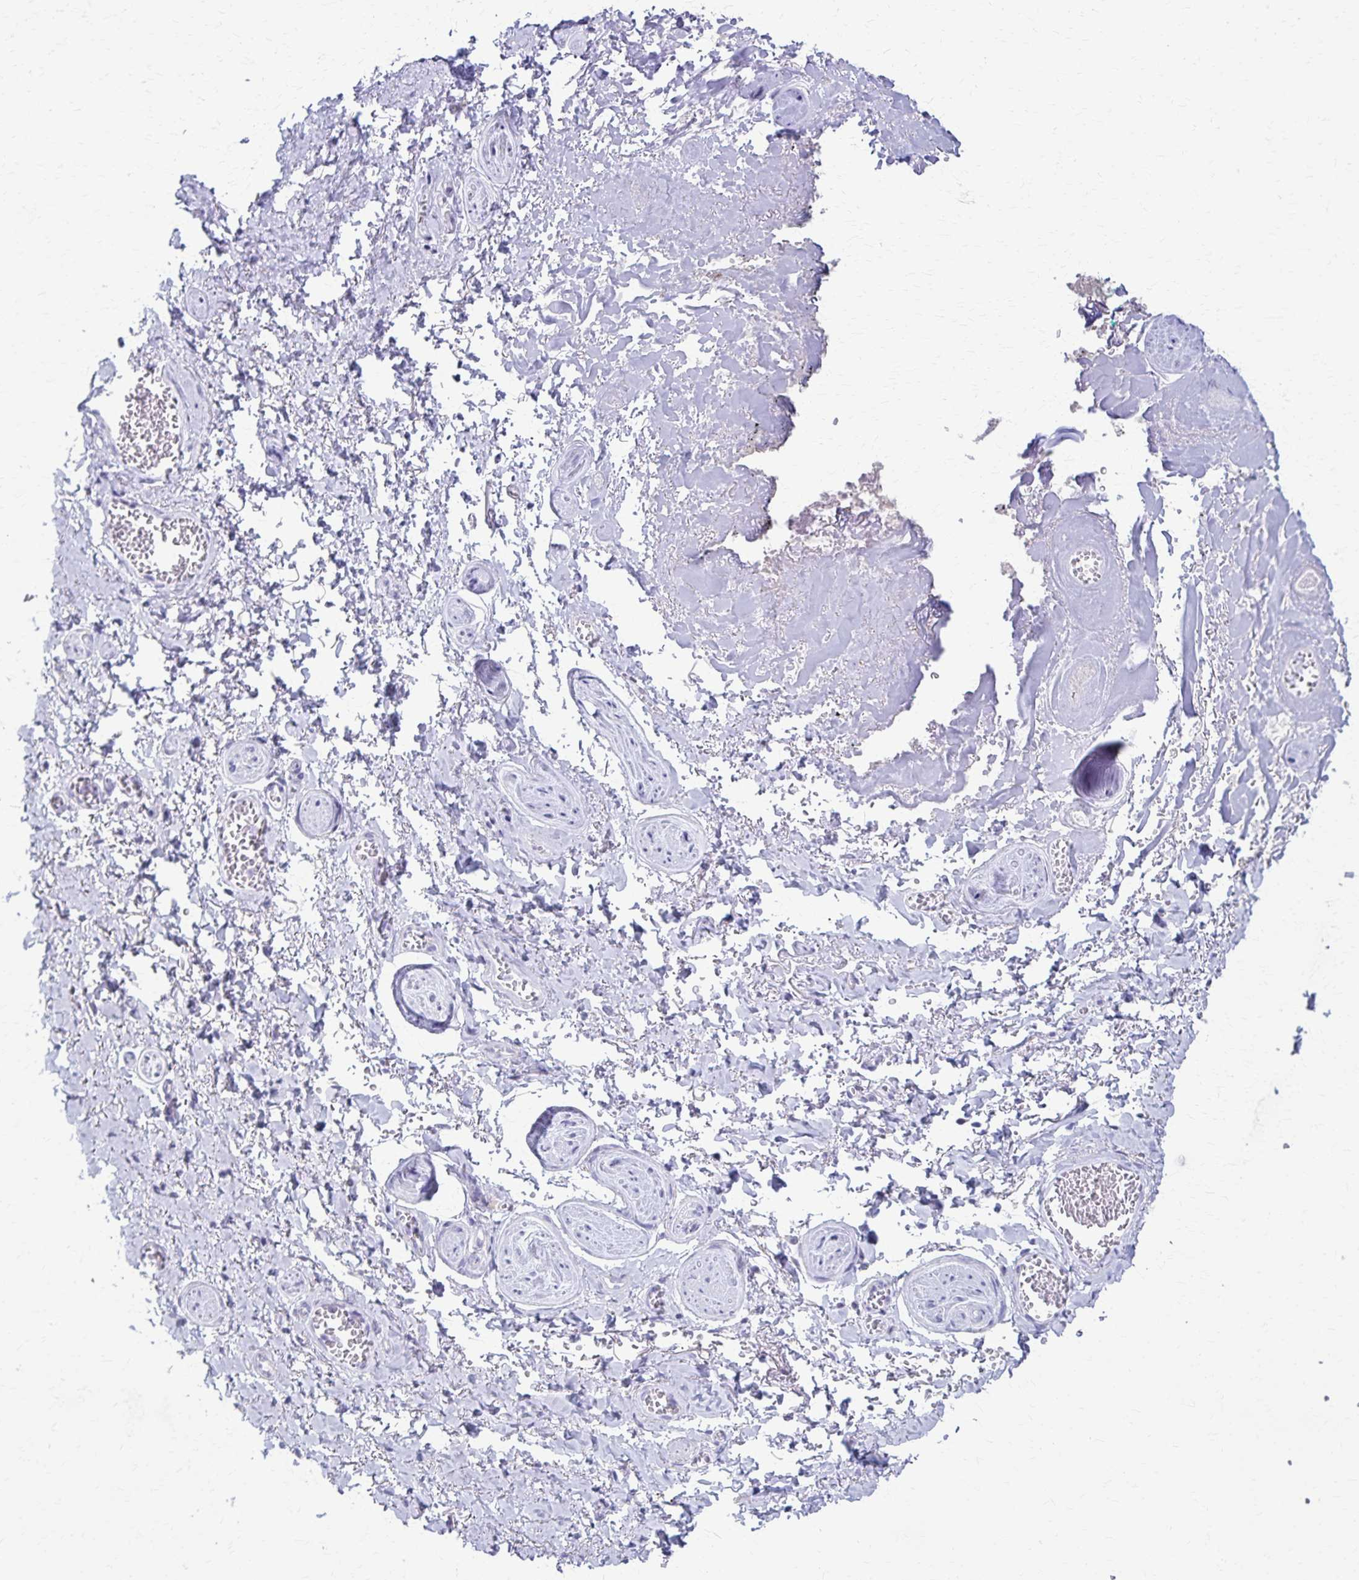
{"staining": {"intensity": "negative", "quantity": "none", "location": "none"}, "tissue": "adipose tissue", "cell_type": "Adipocytes", "image_type": "normal", "snomed": [{"axis": "morphology", "description": "Normal tissue, NOS"}, {"axis": "topography", "description": "Vulva"}, {"axis": "topography", "description": "Peripheral nerve tissue"}], "caption": "An image of human adipose tissue is negative for staining in adipocytes. Nuclei are stained in blue.", "gene": "TMEM60", "patient": {"sex": "female", "age": 66}}